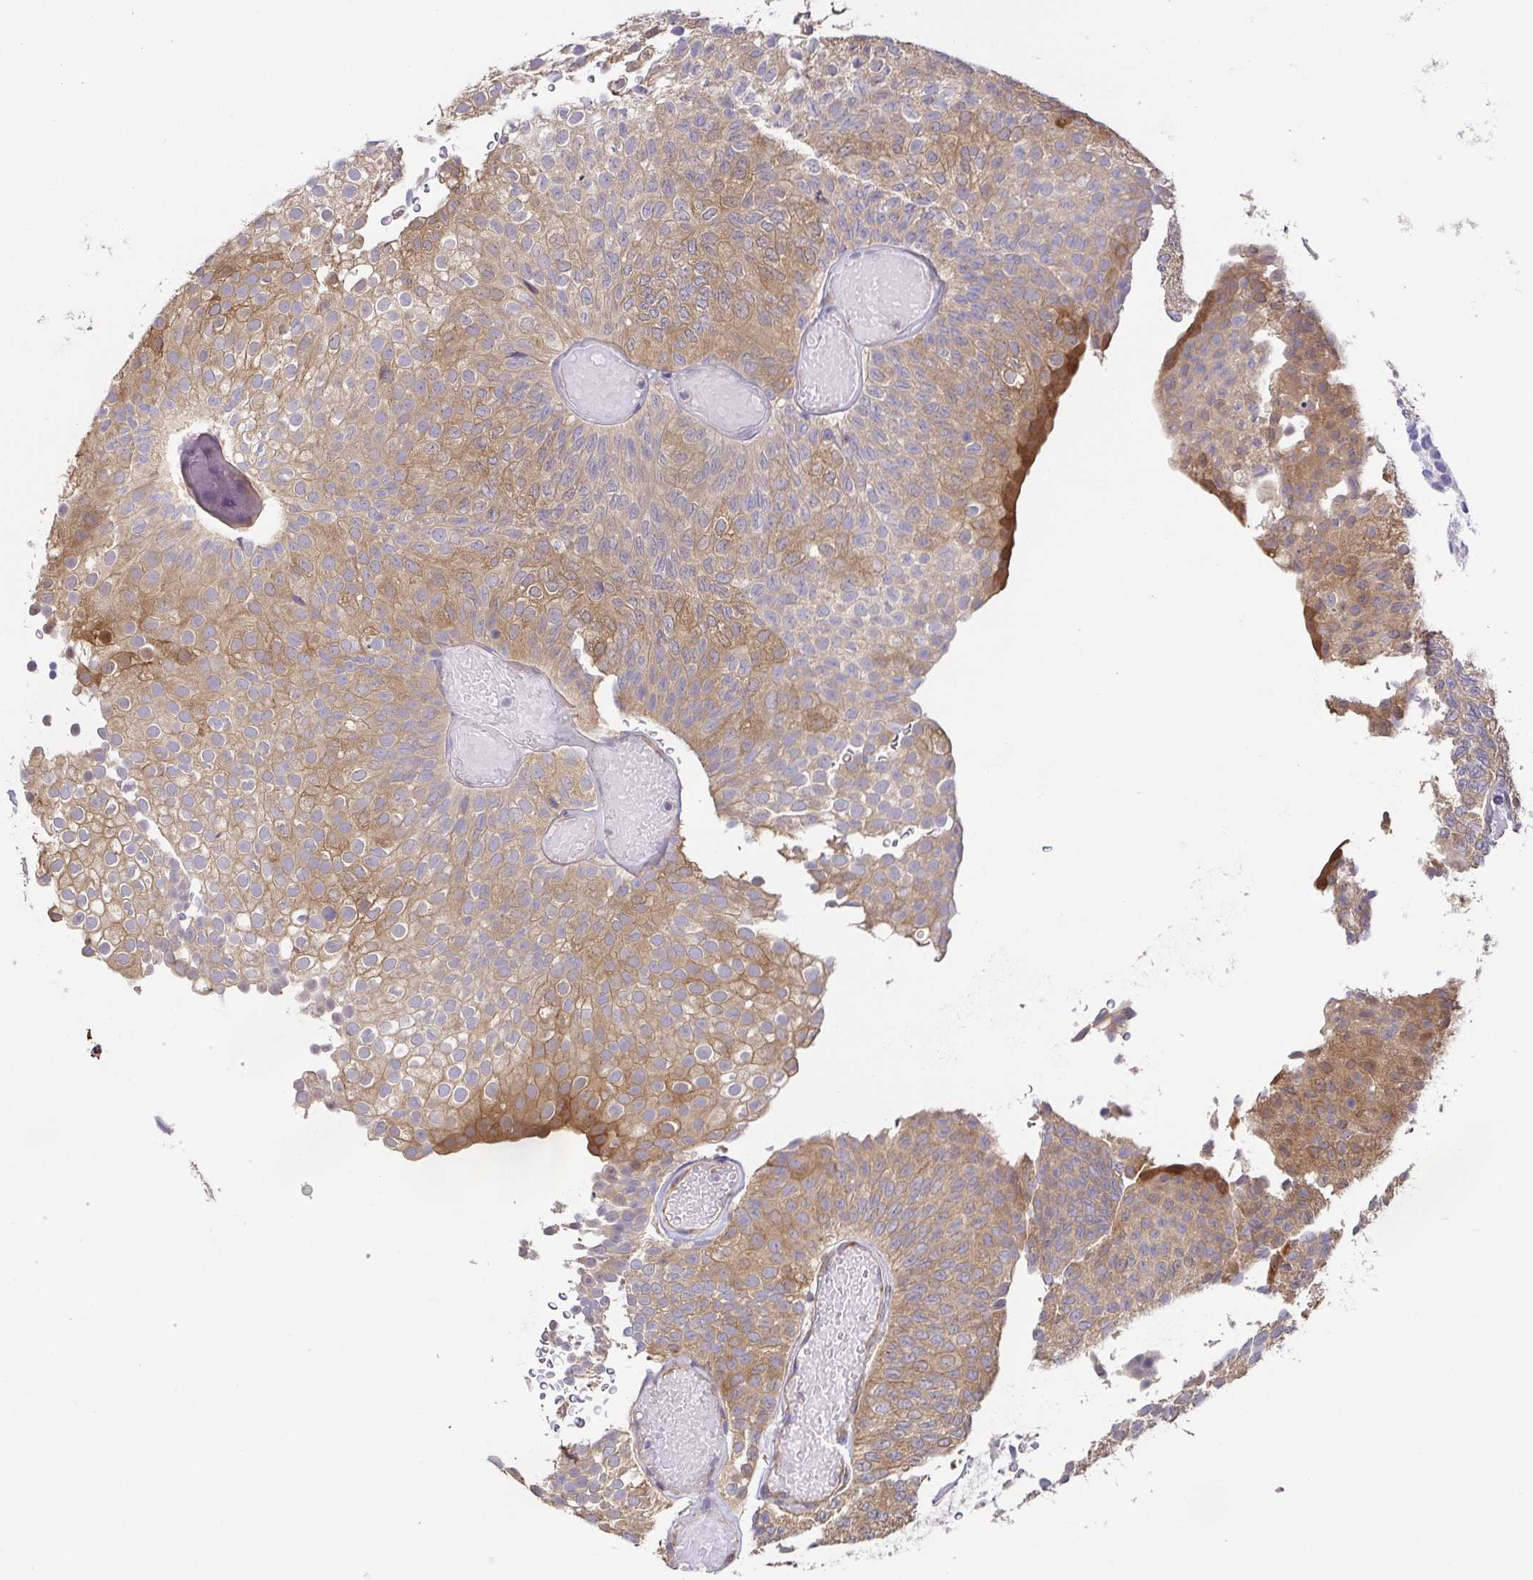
{"staining": {"intensity": "moderate", "quantity": ">75%", "location": "cytoplasmic/membranous"}, "tissue": "urothelial cancer", "cell_type": "Tumor cells", "image_type": "cancer", "snomed": [{"axis": "morphology", "description": "Urothelial carcinoma, Low grade"}, {"axis": "topography", "description": "Urinary bladder"}], "caption": "Immunohistochemical staining of human low-grade urothelial carcinoma shows medium levels of moderate cytoplasmic/membranous positivity in about >75% of tumor cells.", "gene": "EIF3D", "patient": {"sex": "male", "age": 78}}